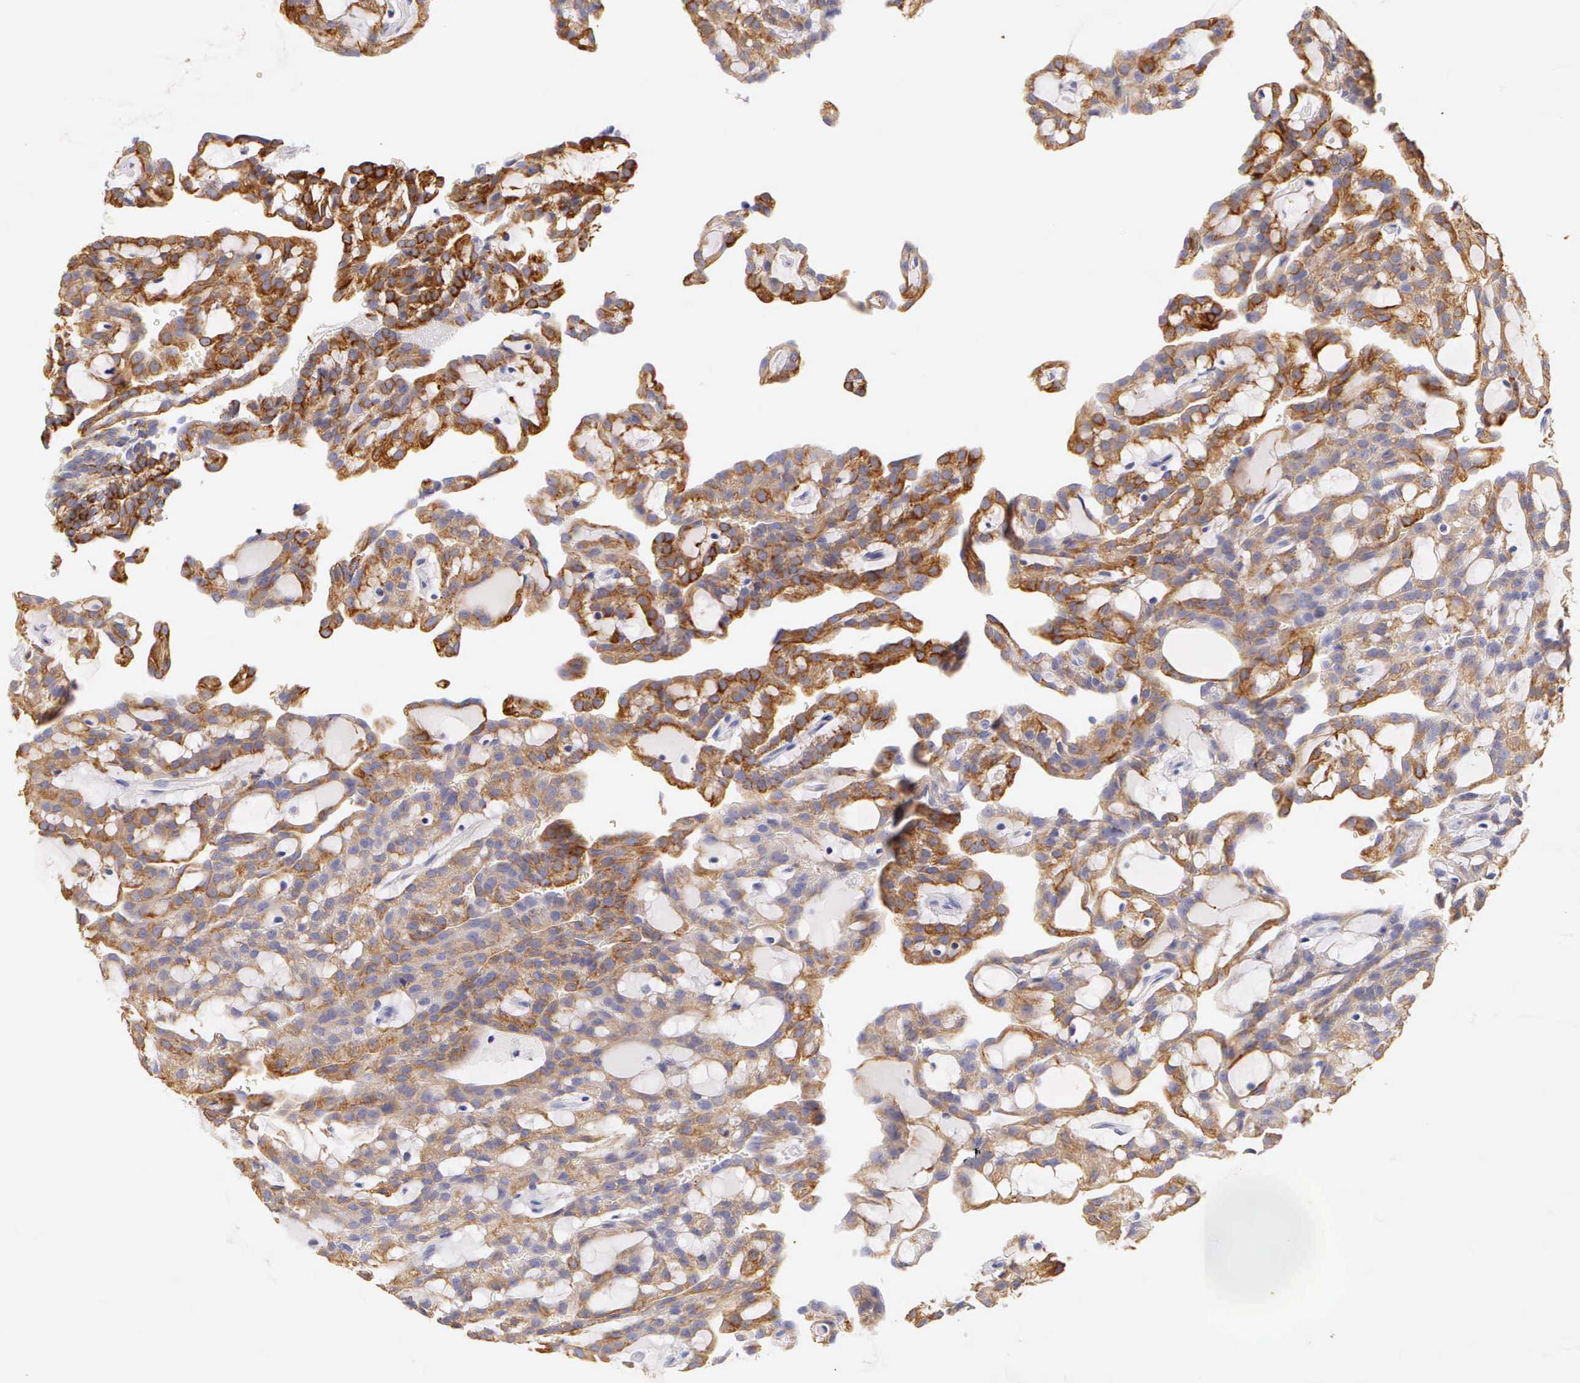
{"staining": {"intensity": "moderate", "quantity": "25%-75%", "location": "cytoplasmic/membranous"}, "tissue": "renal cancer", "cell_type": "Tumor cells", "image_type": "cancer", "snomed": [{"axis": "morphology", "description": "Adenocarcinoma, NOS"}, {"axis": "topography", "description": "Kidney"}], "caption": "Human adenocarcinoma (renal) stained with a brown dye displays moderate cytoplasmic/membranous positive expression in about 25%-75% of tumor cells.", "gene": "KRT17", "patient": {"sex": "male", "age": 63}}